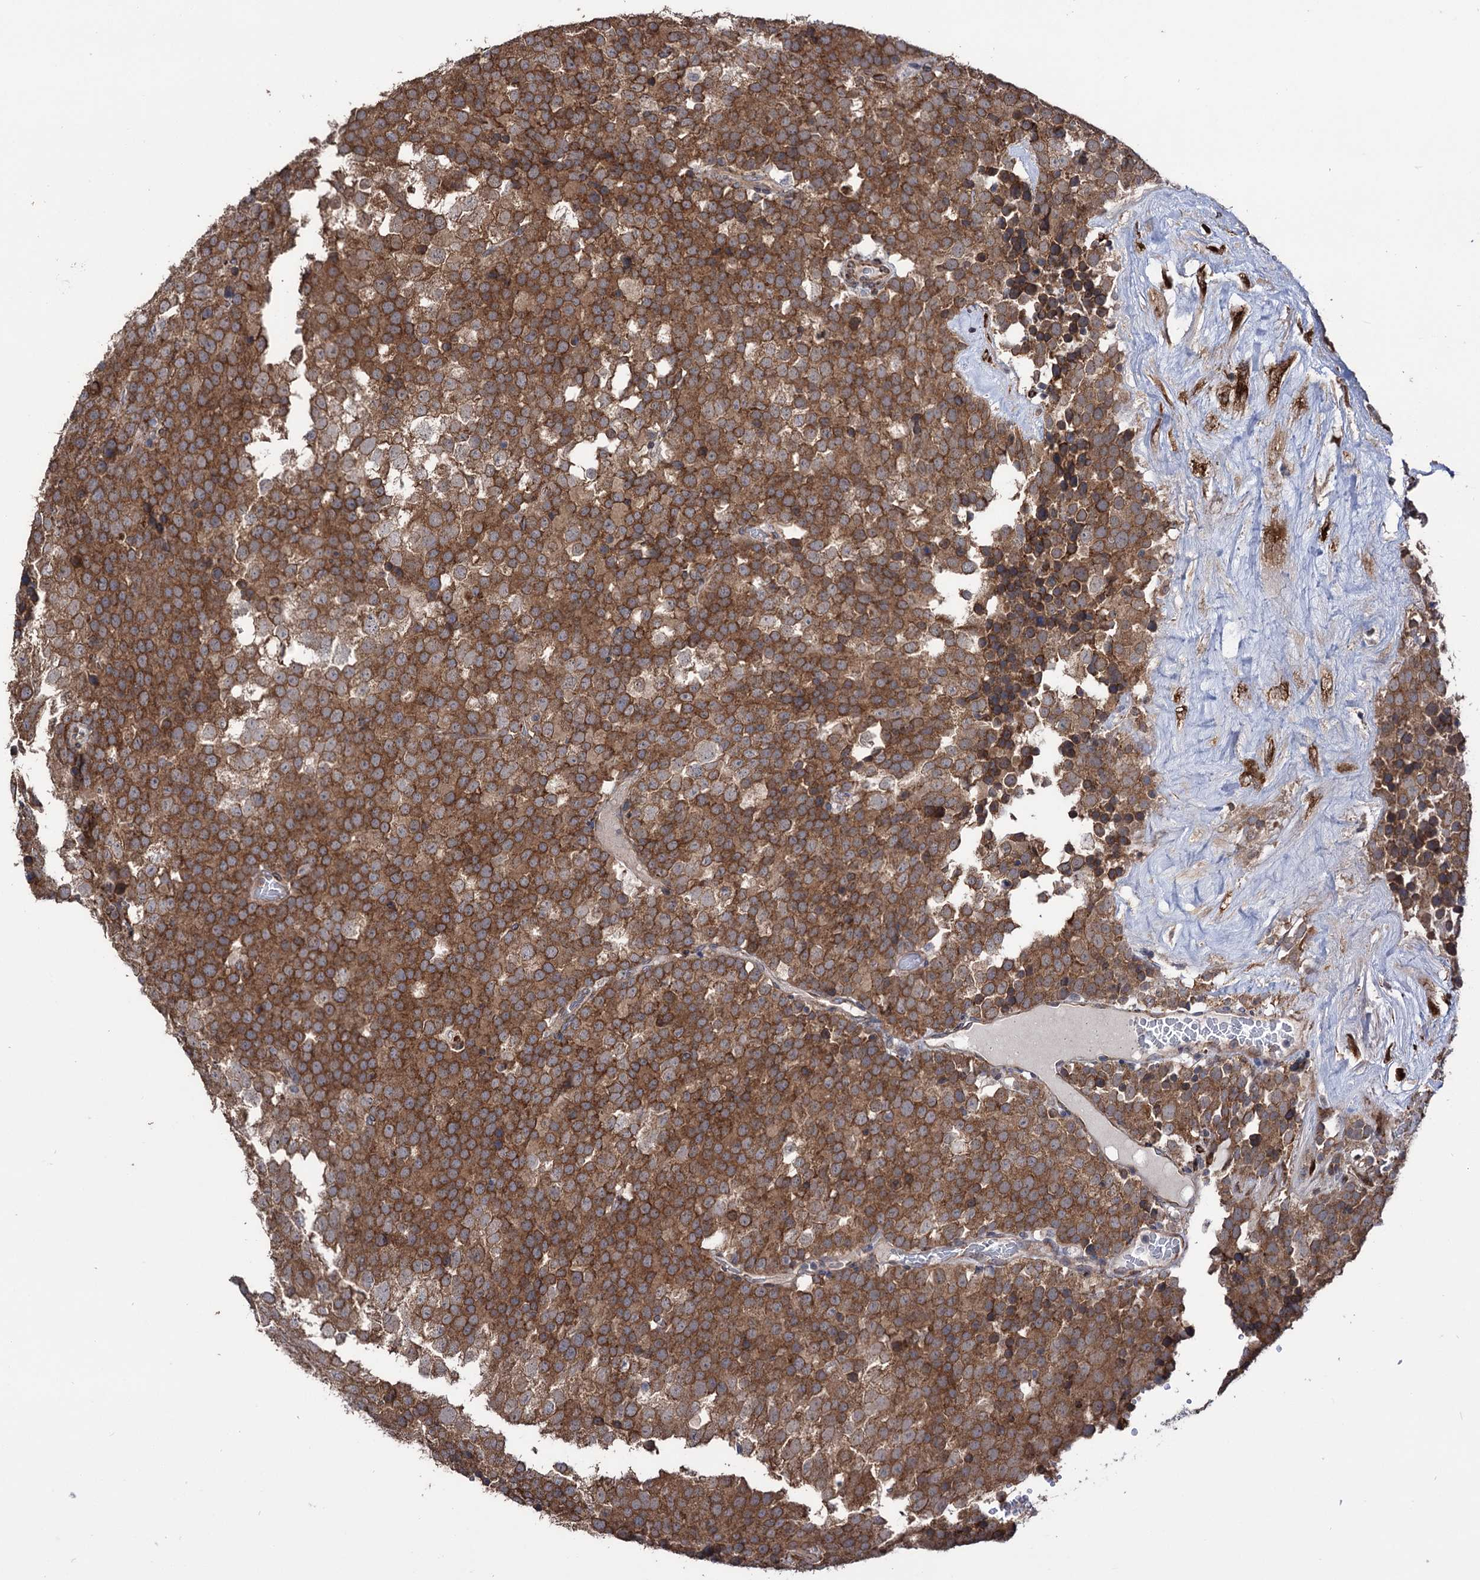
{"staining": {"intensity": "moderate", "quantity": ">75%", "location": "cytoplasmic/membranous"}, "tissue": "testis cancer", "cell_type": "Tumor cells", "image_type": "cancer", "snomed": [{"axis": "morphology", "description": "Seminoma, NOS"}, {"axis": "topography", "description": "Testis"}], "caption": "Immunohistochemistry staining of testis cancer (seminoma), which shows medium levels of moderate cytoplasmic/membranous staining in approximately >75% of tumor cells indicating moderate cytoplasmic/membranous protein positivity. The staining was performed using DAB (3,3'-diaminobenzidine) (brown) for protein detection and nuclei were counterstained in hematoxylin (blue).", "gene": "CDAN1", "patient": {"sex": "male", "age": 71}}